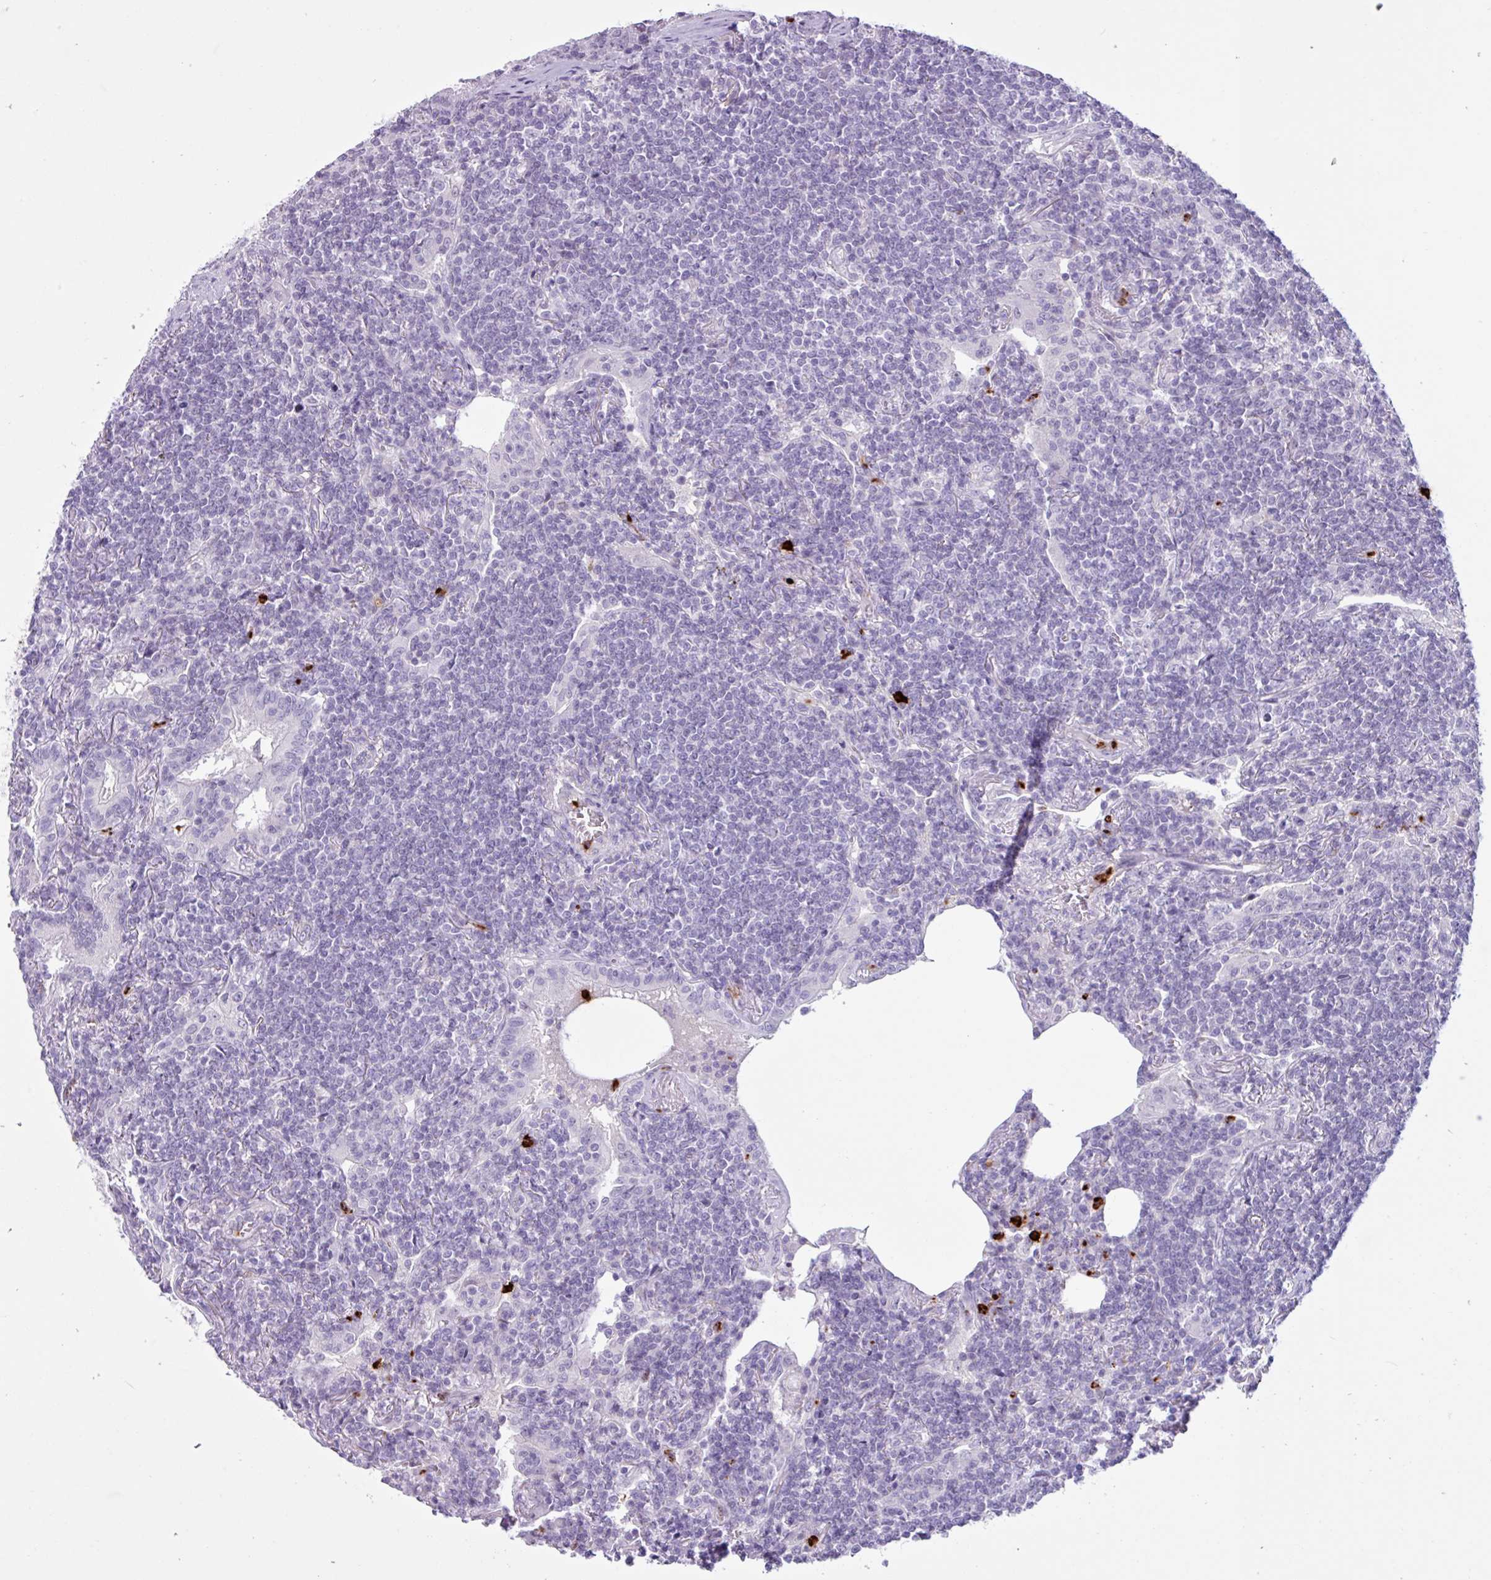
{"staining": {"intensity": "negative", "quantity": "none", "location": "none"}, "tissue": "lymphoma", "cell_type": "Tumor cells", "image_type": "cancer", "snomed": [{"axis": "morphology", "description": "Malignant lymphoma, non-Hodgkin's type, Low grade"}, {"axis": "topography", "description": "Lung"}], "caption": "The immunohistochemistry (IHC) image has no significant positivity in tumor cells of low-grade malignant lymphoma, non-Hodgkin's type tissue.", "gene": "TMEM178A", "patient": {"sex": "female", "age": 71}}